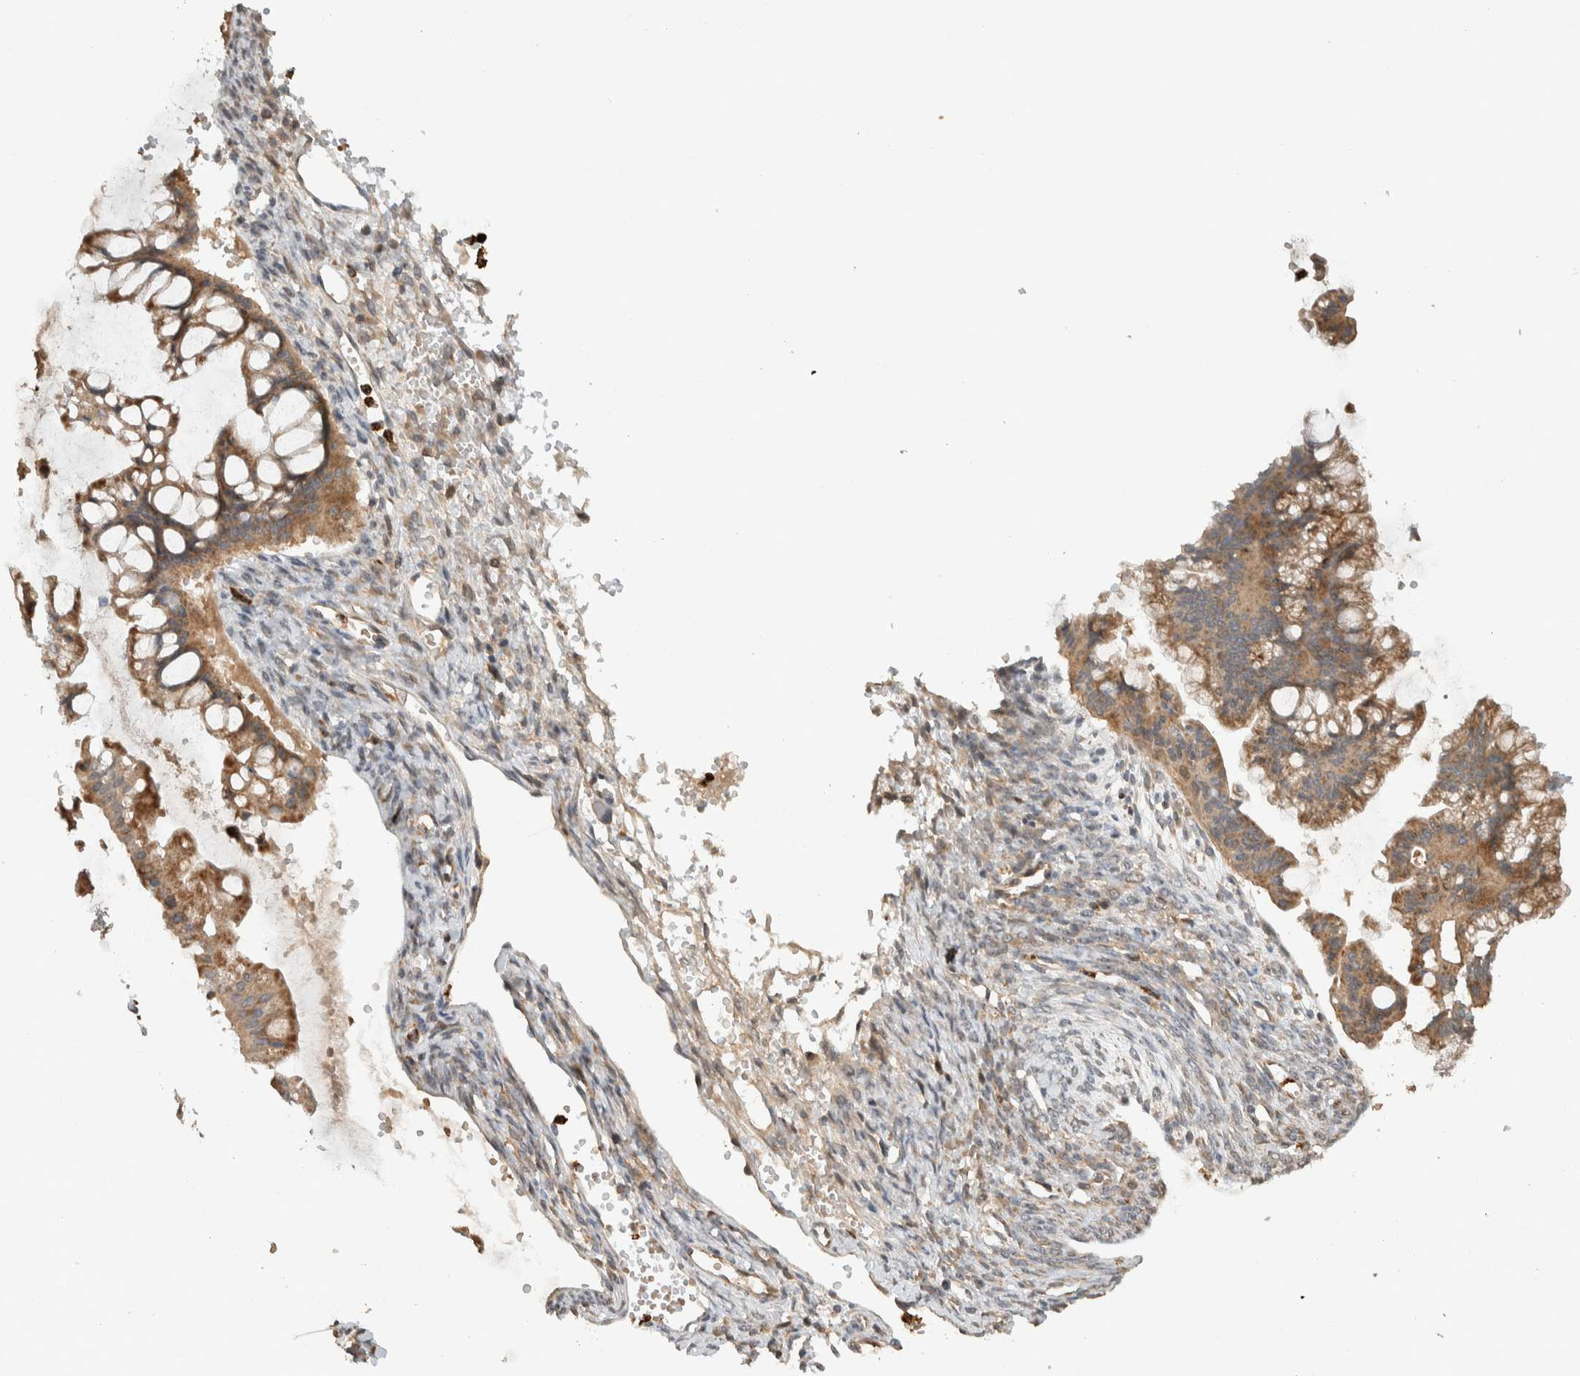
{"staining": {"intensity": "moderate", "quantity": ">75%", "location": "cytoplasmic/membranous"}, "tissue": "ovarian cancer", "cell_type": "Tumor cells", "image_type": "cancer", "snomed": [{"axis": "morphology", "description": "Cystadenocarcinoma, mucinous, NOS"}, {"axis": "topography", "description": "Ovary"}], "caption": "Moderate cytoplasmic/membranous protein expression is seen in about >75% of tumor cells in ovarian cancer. (DAB IHC with brightfield microscopy, high magnification).", "gene": "VPS53", "patient": {"sex": "female", "age": 73}}